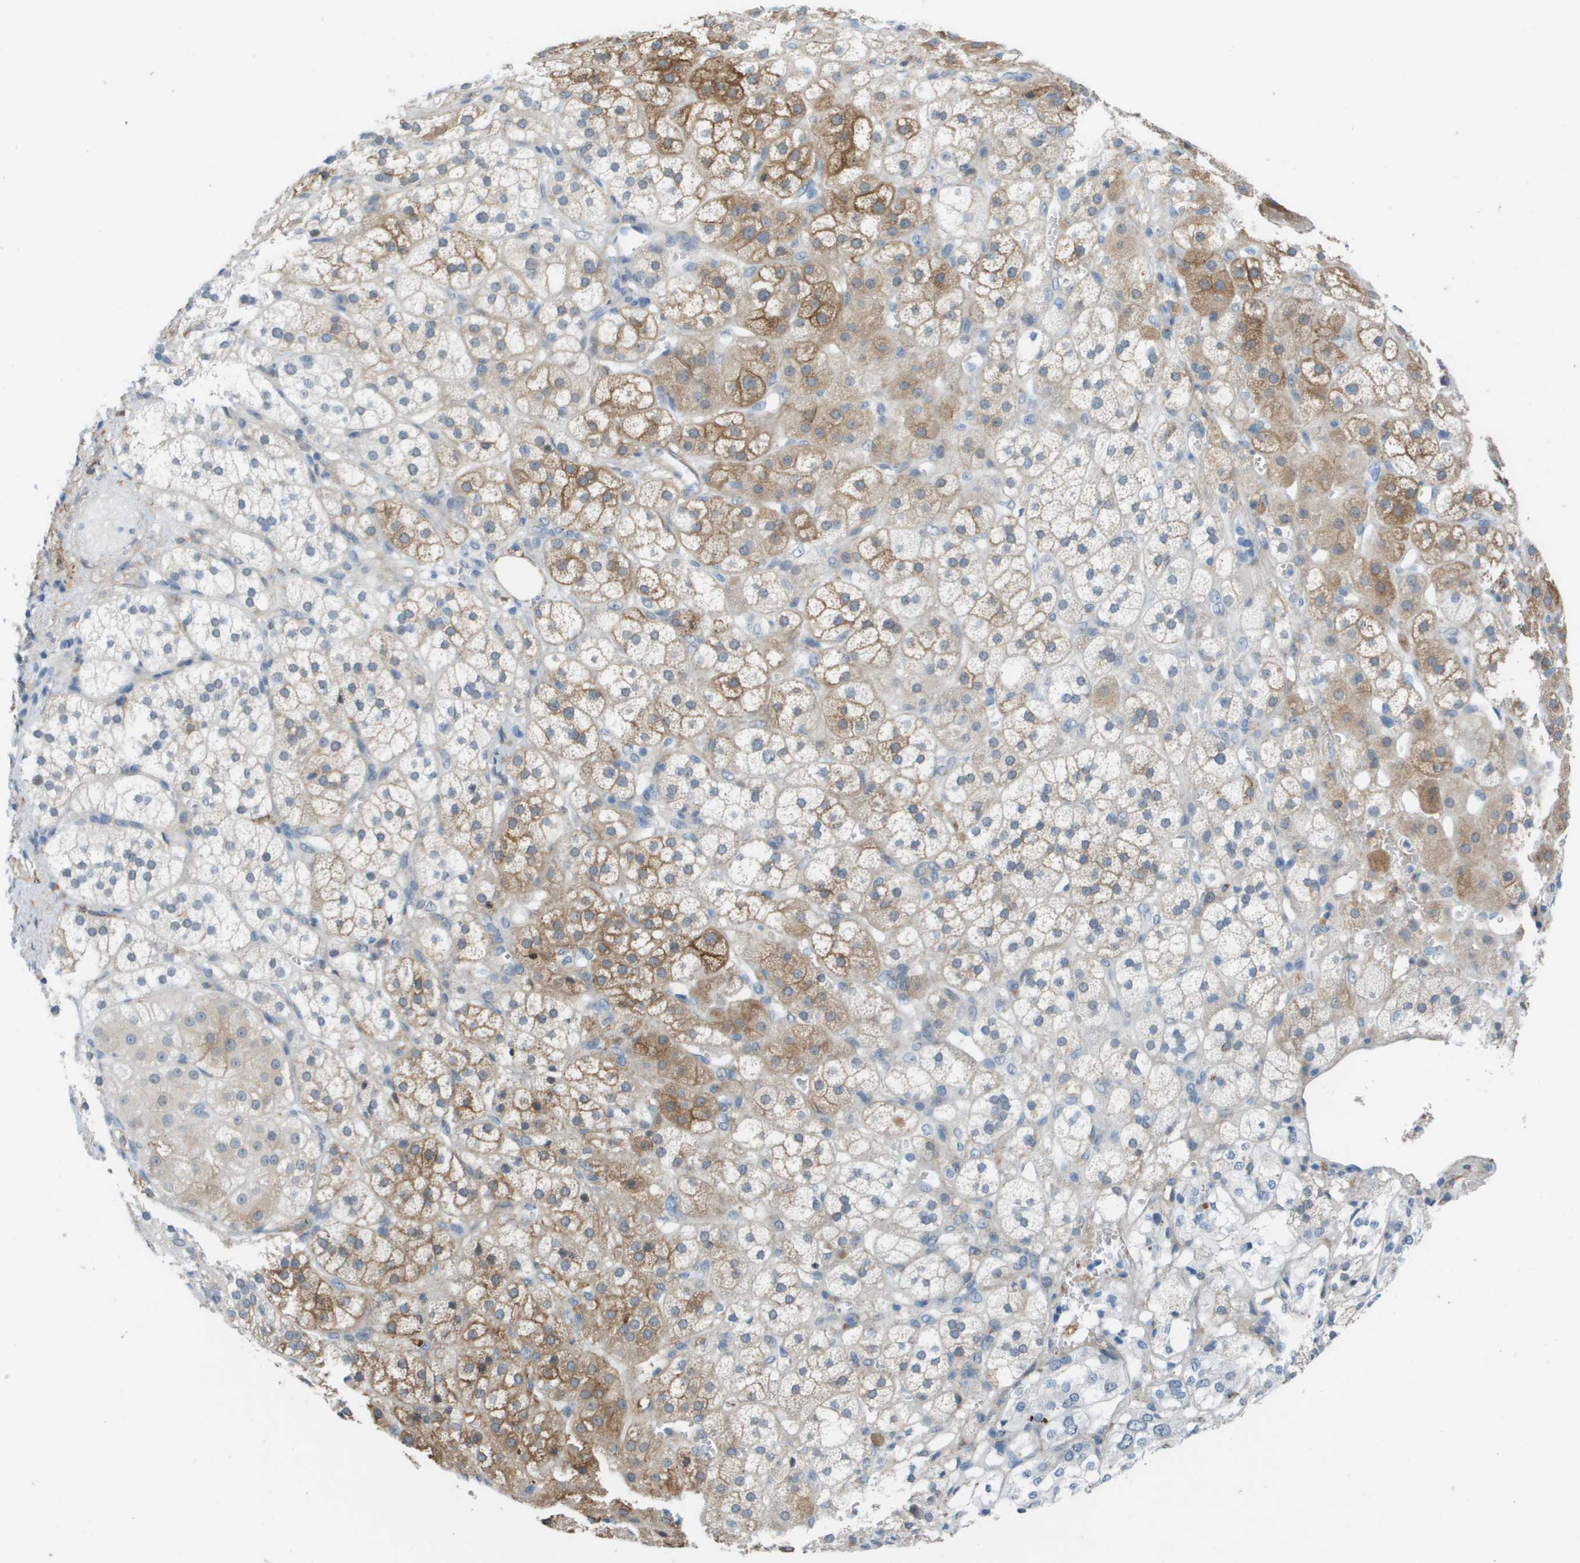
{"staining": {"intensity": "moderate", "quantity": "25%-75%", "location": "cytoplasmic/membranous"}, "tissue": "adrenal gland", "cell_type": "Glandular cells", "image_type": "normal", "snomed": [{"axis": "morphology", "description": "Normal tissue, NOS"}, {"axis": "topography", "description": "Adrenal gland"}], "caption": "Immunohistochemistry (IHC) histopathology image of unremarkable adrenal gland: human adrenal gland stained using IHC demonstrates medium levels of moderate protein expression localized specifically in the cytoplasmic/membranous of glandular cells, appearing as a cytoplasmic/membranous brown color.", "gene": "ZBTB43", "patient": {"sex": "male", "age": 56}}